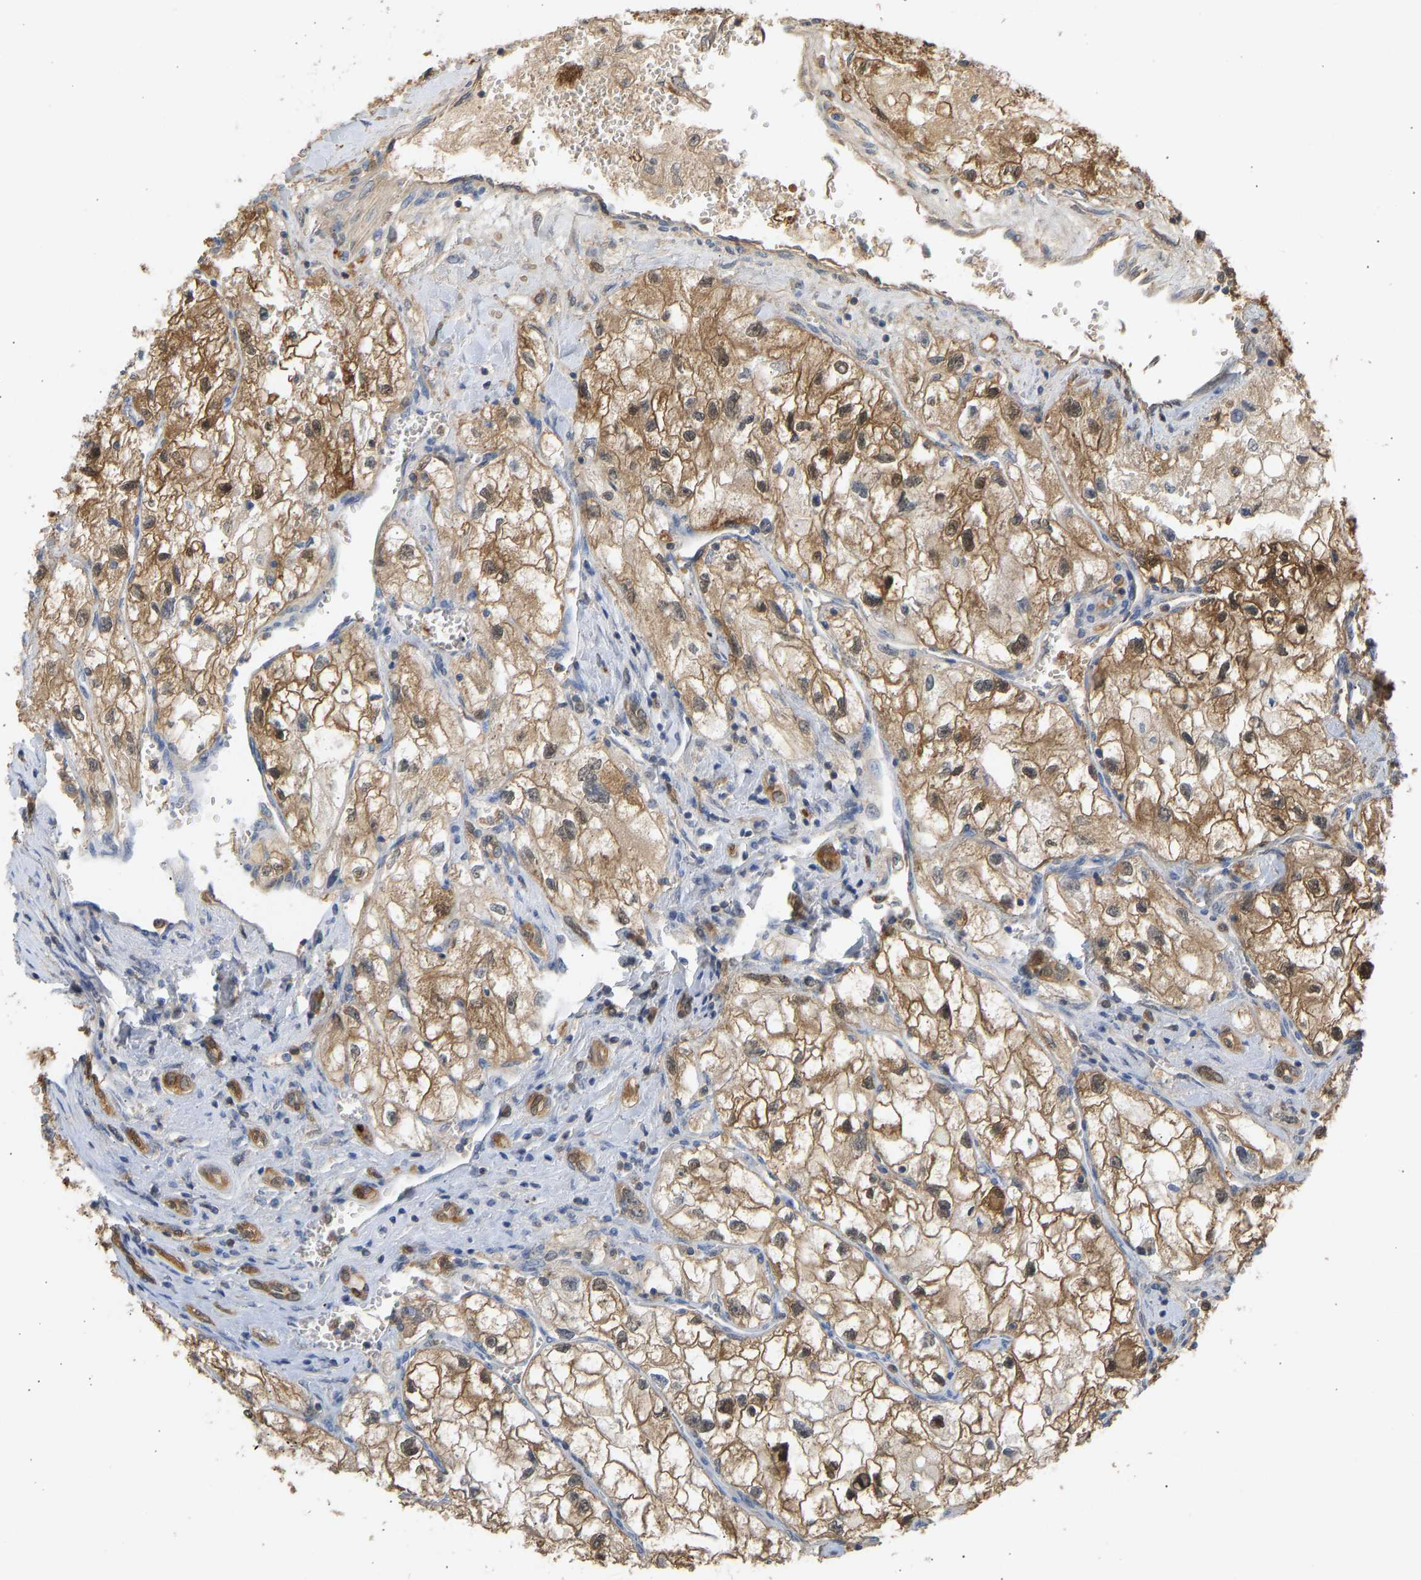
{"staining": {"intensity": "moderate", "quantity": ">75%", "location": "cytoplasmic/membranous"}, "tissue": "renal cancer", "cell_type": "Tumor cells", "image_type": "cancer", "snomed": [{"axis": "morphology", "description": "Adenocarcinoma, NOS"}, {"axis": "topography", "description": "Kidney"}], "caption": "The histopathology image reveals a brown stain indicating the presence of a protein in the cytoplasmic/membranous of tumor cells in renal cancer (adenocarcinoma).", "gene": "ENO1", "patient": {"sex": "female", "age": 70}}